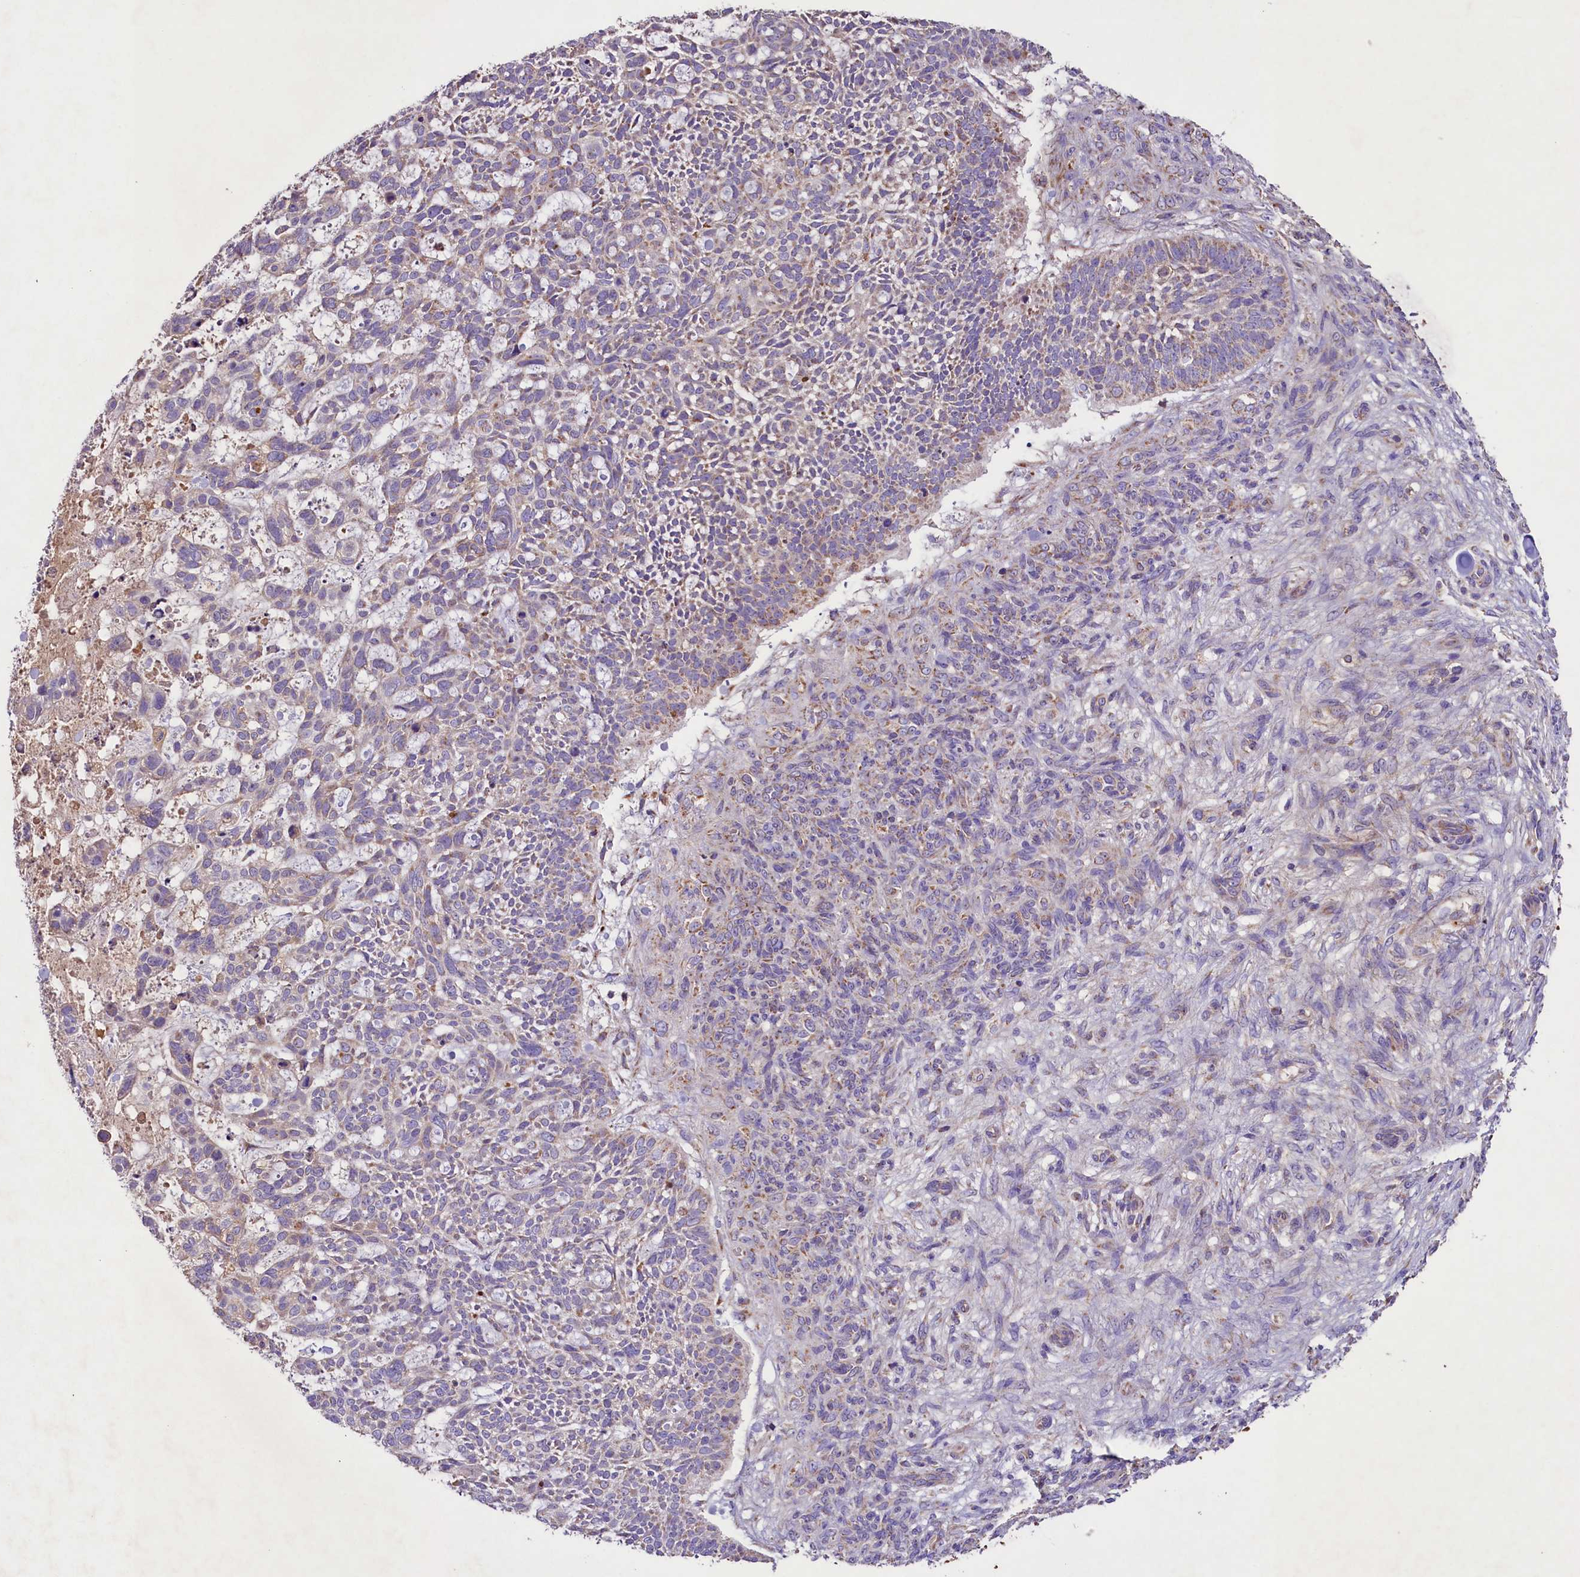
{"staining": {"intensity": "moderate", "quantity": "<25%", "location": "cytoplasmic/membranous"}, "tissue": "skin cancer", "cell_type": "Tumor cells", "image_type": "cancer", "snomed": [{"axis": "morphology", "description": "Basal cell carcinoma"}, {"axis": "topography", "description": "Skin"}], "caption": "Human skin cancer stained with a brown dye shows moderate cytoplasmic/membranous positive expression in about <25% of tumor cells.", "gene": "PMPCB", "patient": {"sex": "male", "age": 88}}